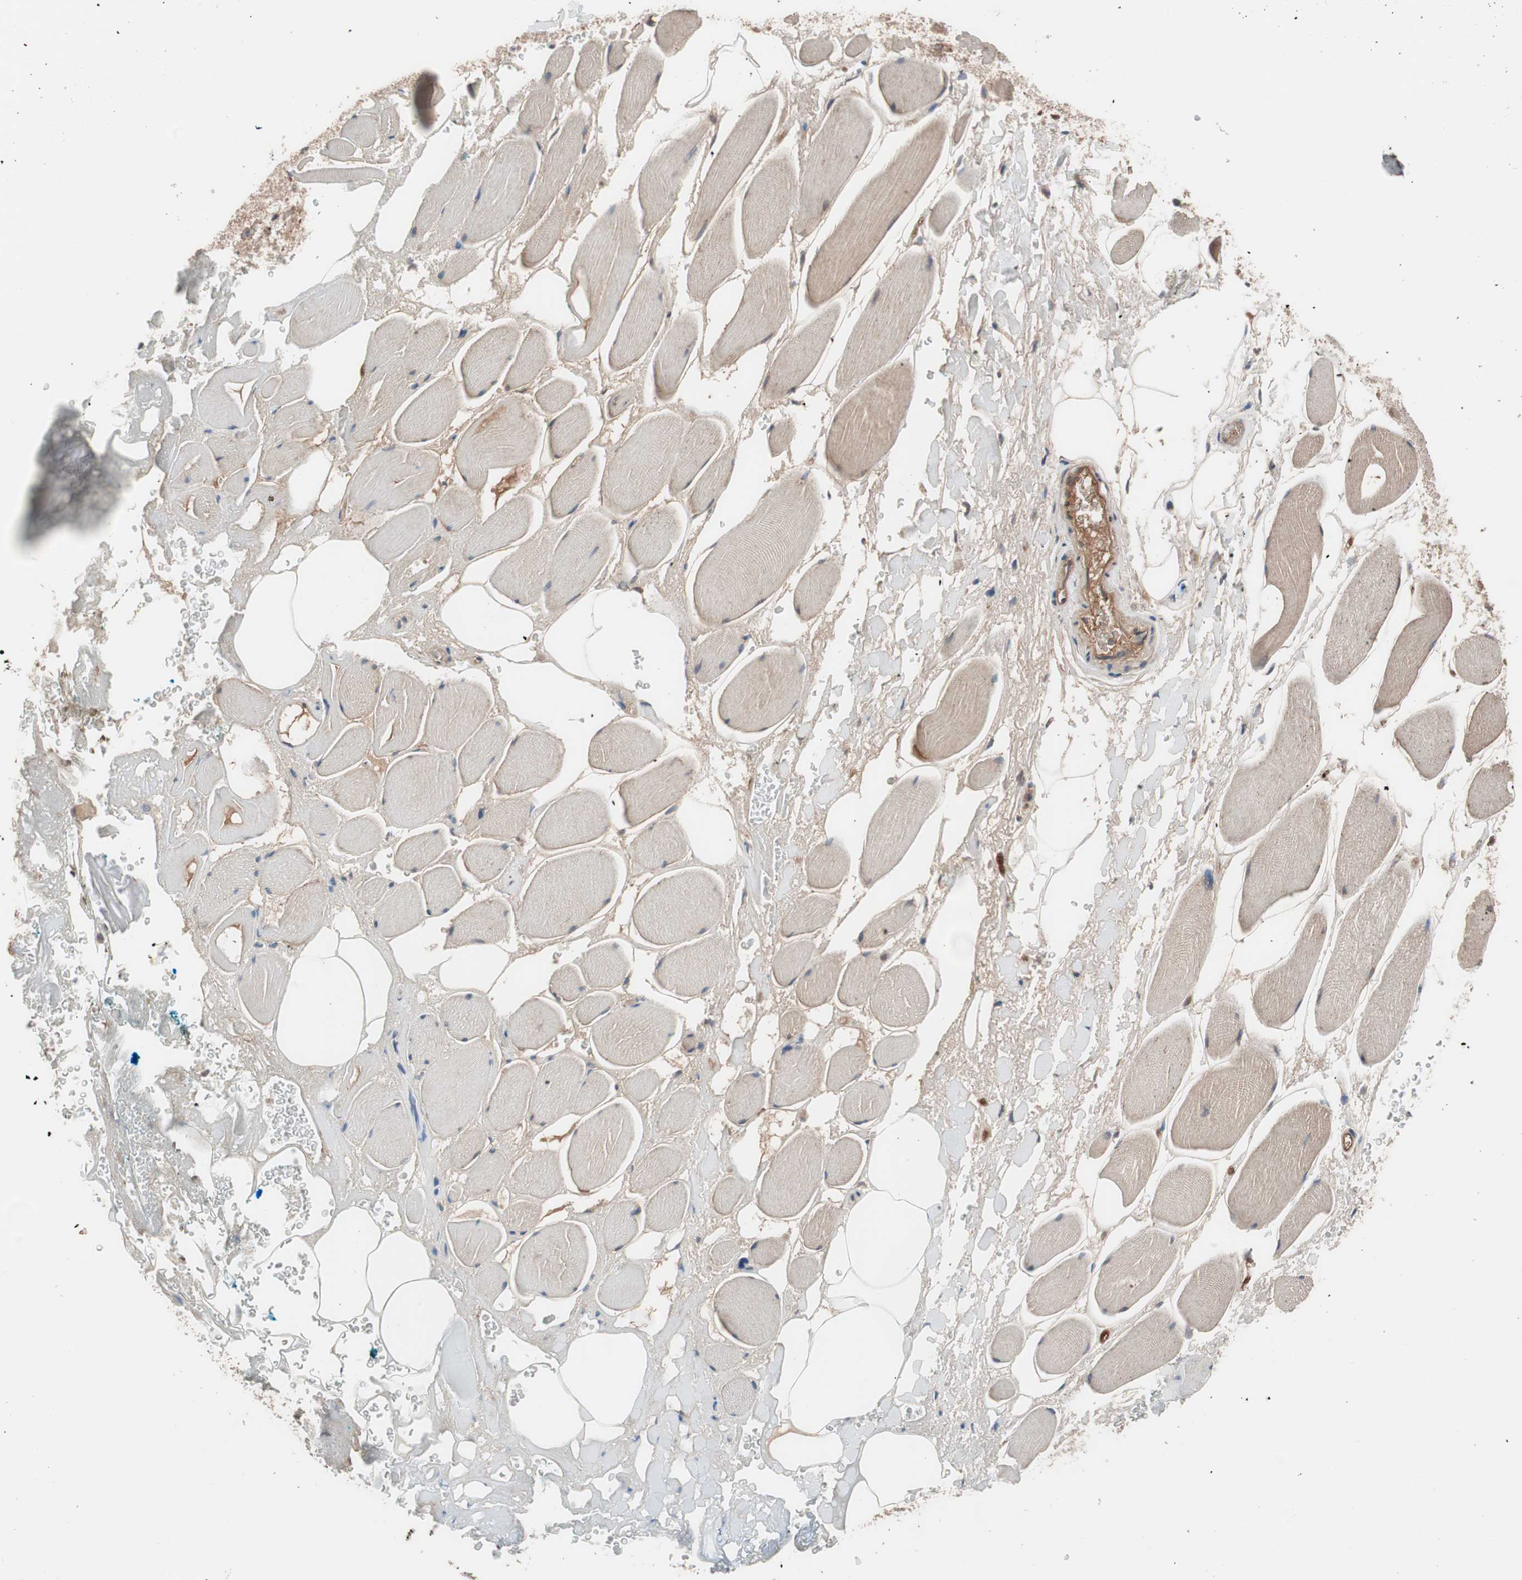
{"staining": {"intensity": "moderate", "quantity": ">75%", "location": "cytoplasmic/membranous"}, "tissue": "adipose tissue", "cell_type": "Adipocytes", "image_type": "normal", "snomed": [{"axis": "morphology", "description": "Normal tissue, NOS"}, {"axis": "topography", "description": "Soft tissue"}, {"axis": "topography", "description": "Peripheral nerve tissue"}], "caption": "Moderate cytoplasmic/membranous protein expression is appreciated in about >75% of adipocytes in adipose tissue.", "gene": "SDC4", "patient": {"sex": "female", "age": 71}}